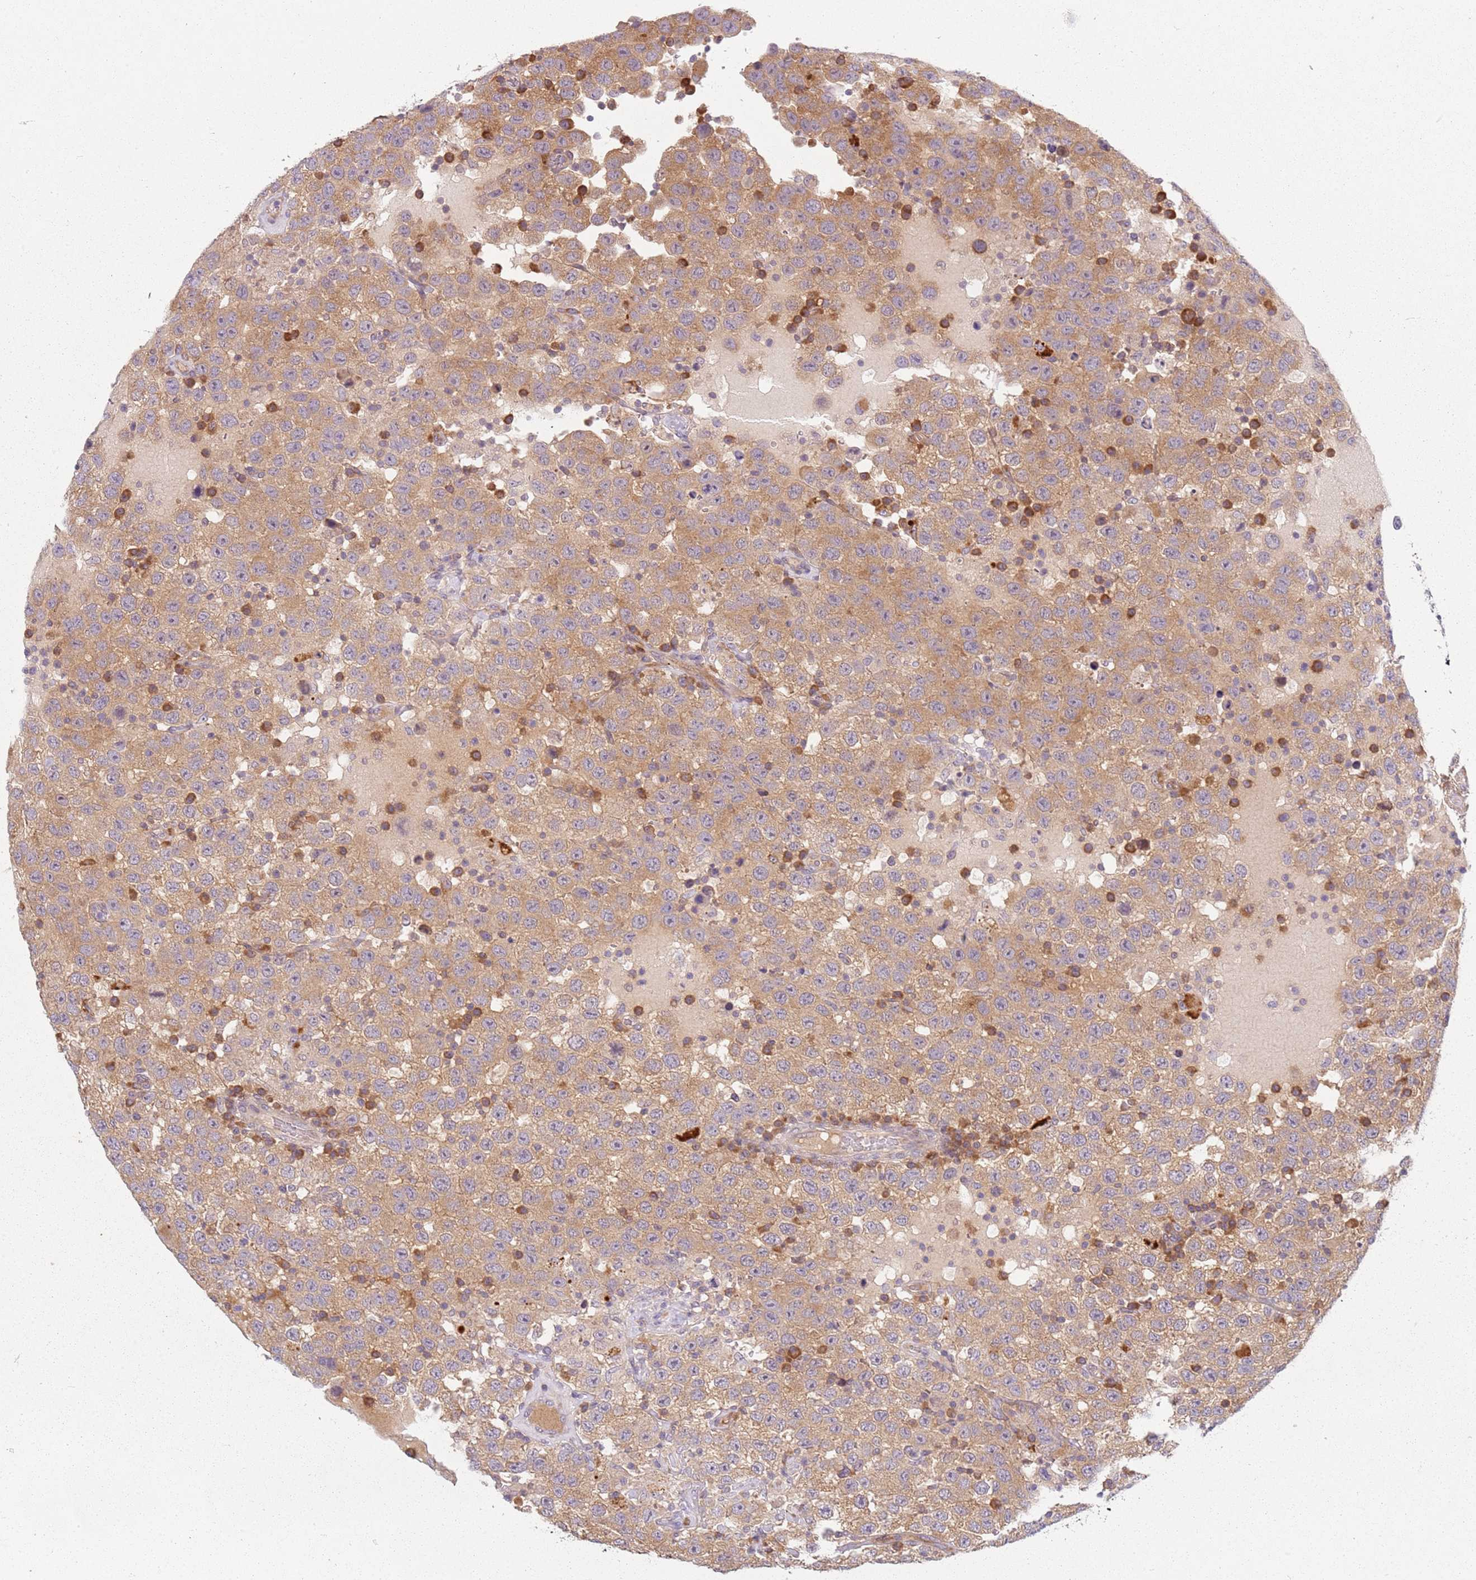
{"staining": {"intensity": "moderate", "quantity": ">75%", "location": "cytoplasmic/membranous"}, "tissue": "testis cancer", "cell_type": "Tumor cells", "image_type": "cancer", "snomed": [{"axis": "morphology", "description": "Seminoma, NOS"}, {"axis": "topography", "description": "Testis"}], "caption": "Moderate cytoplasmic/membranous positivity for a protein is identified in approximately >75% of tumor cells of testis cancer using IHC.", "gene": "RPS28", "patient": {"sex": "male", "age": 41}}